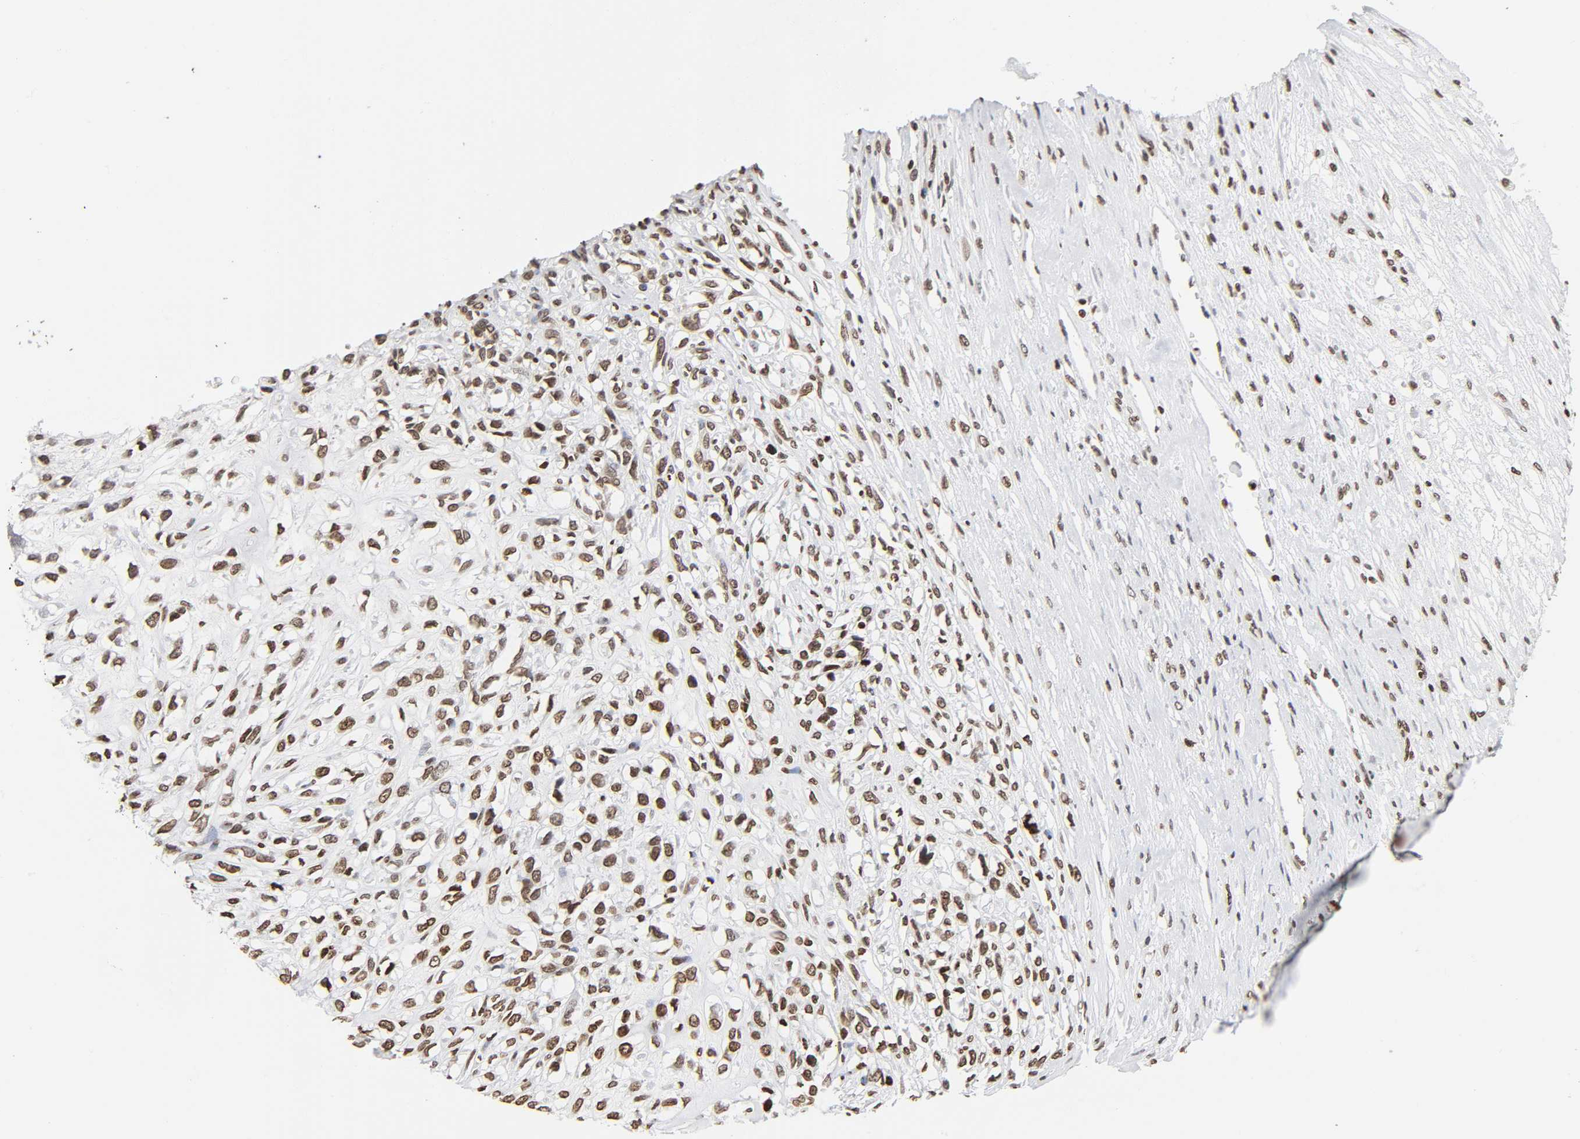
{"staining": {"intensity": "moderate", "quantity": ">75%", "location": "nuclear"}, "tissue": "head and neck cancer", "cell_type": "Tumor cells", "image_type": "cancer", "snomed": [{"axis": "morphology", "description": "Necrosis, NOS"}, {"axis": "morphology", "description": "Neoplasm, malignant, NOS"}, {"axis": "topography", "description": "Salivary gland"}, {"axis": "topography", "description": "Head-Neck"}], "caption": "The image demonstrates immunohistochemical staining of head and neck neoplasm (malignant). There is moderate nuclear staining is appreciated in about >75% of tumor cells. (DAB IHC with brightfield microscopy, high magnification).", "gene": "HOXA6", "patient": {"sex": "male", "age": 43}}